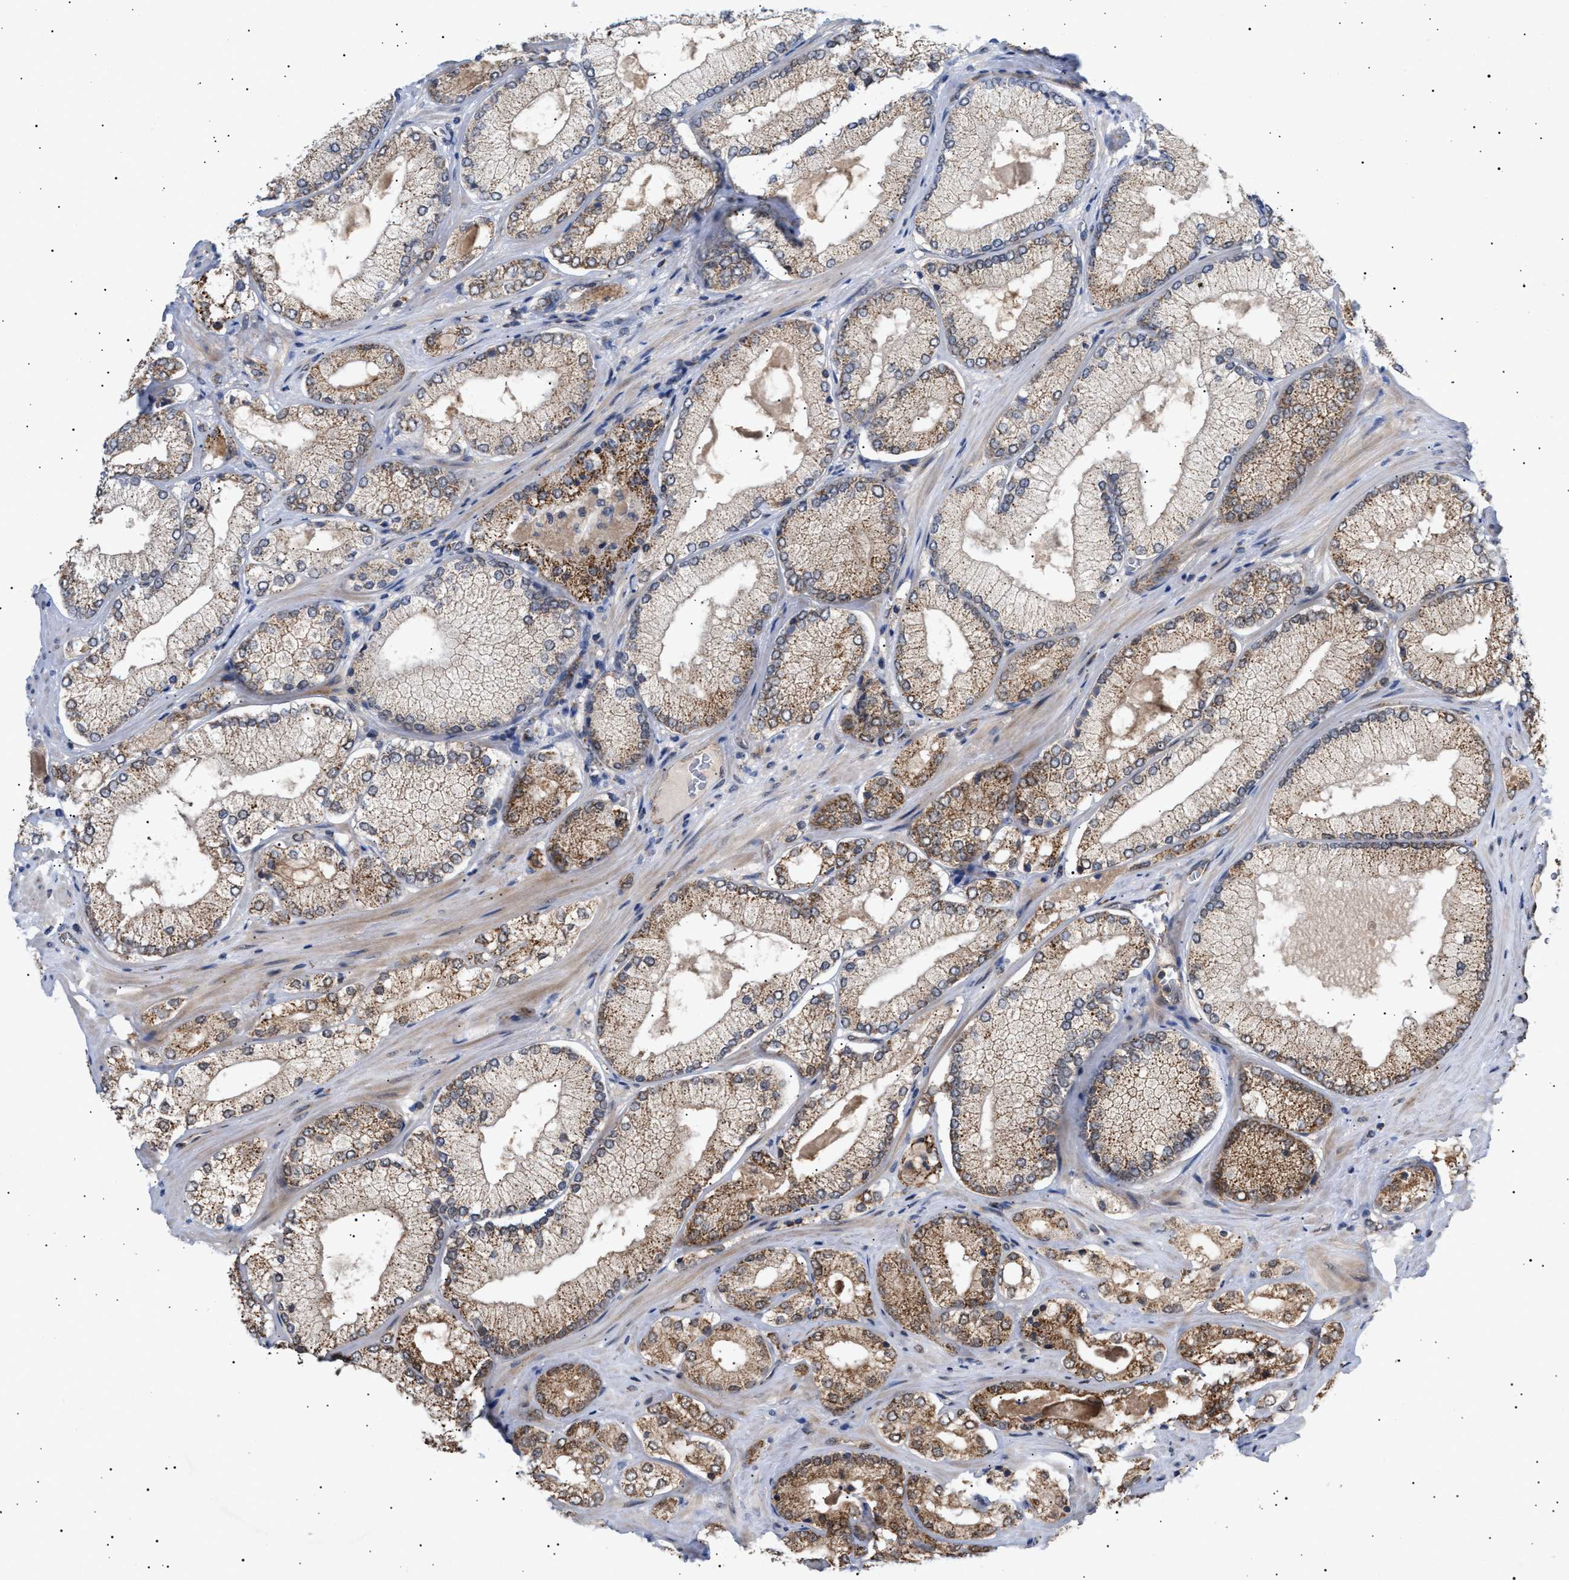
{"staining": {"intensity": "moderate", "quantity": "25%-75%", "location": "cytoplasmic/membranous"}, "tissue": "prostate cancer", "cell_type": "Tumor cells", "image_type": "cancer", "snomed": [{"axis": "morphology", "description": "Adenocarcinoma, Low grade"}, {"axis": "topography", "description": "Prostate"}], "caption": "Immunohistochemical staining of adenocarcinoma (low-grade) (prostate) exhibits medium levels of moderate cytoplasmic/membranous protein expression in approximately 25%-75% of tumor cells.", "gene": "SIRT5", "patient": {"sex": "male", "age": 65}}